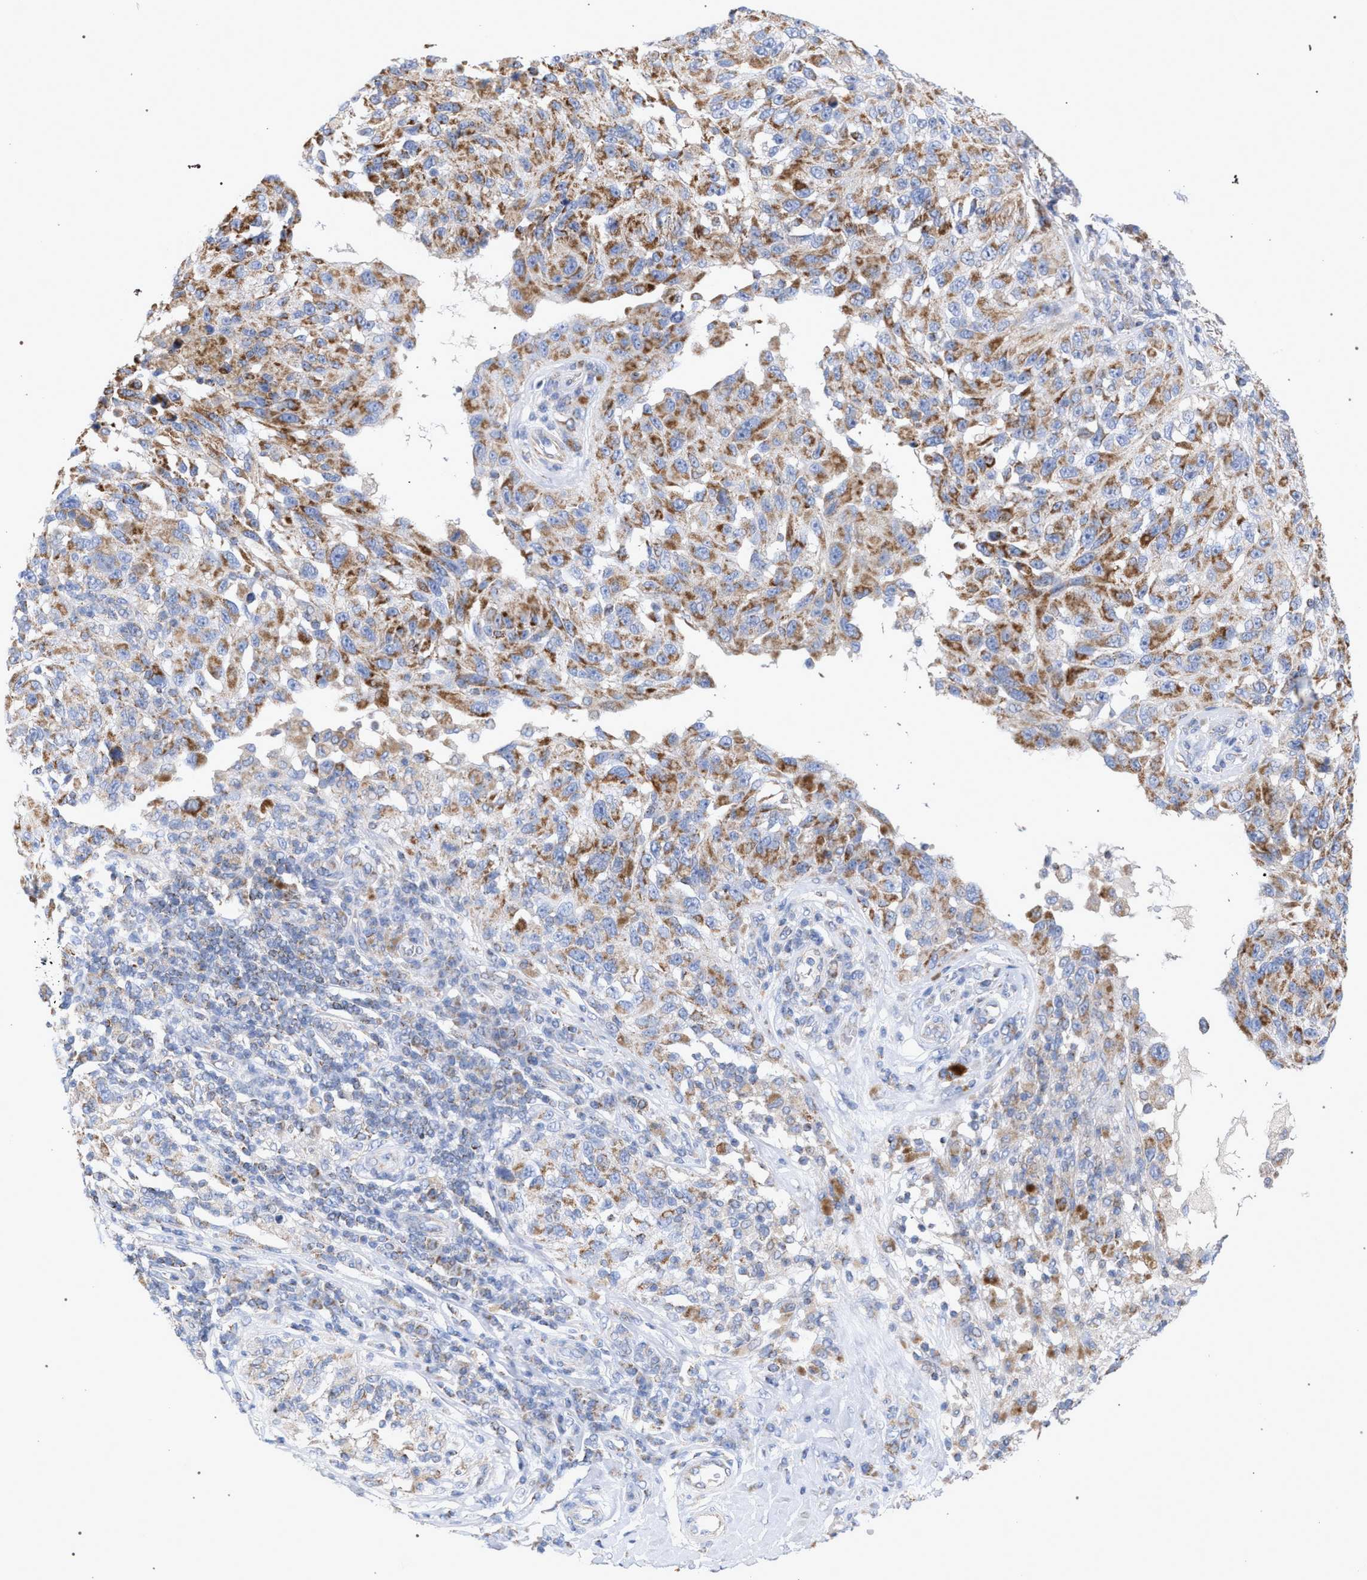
{"staining": {"intensity": "moderate", "quantity": ">75%", "location": "cytoplasmic/membranous"}, "tissue": "melanoma", "cell_type": "Tumor cells", "image_type": "cancer", "snomed": [{"axis": "morphology", "description": "Malignant melanoma, NOS"}, {"axis": "topography", "description": "Skin"}], "caption": "Malignant melanoma was stained to show a protein in brown. There is medium levels of moderate cytoplasmic/membranous positivity in approximately >75% of tumor cells.", "gene": "ECI2", "patient": {"sex": "female", "age": 73}}